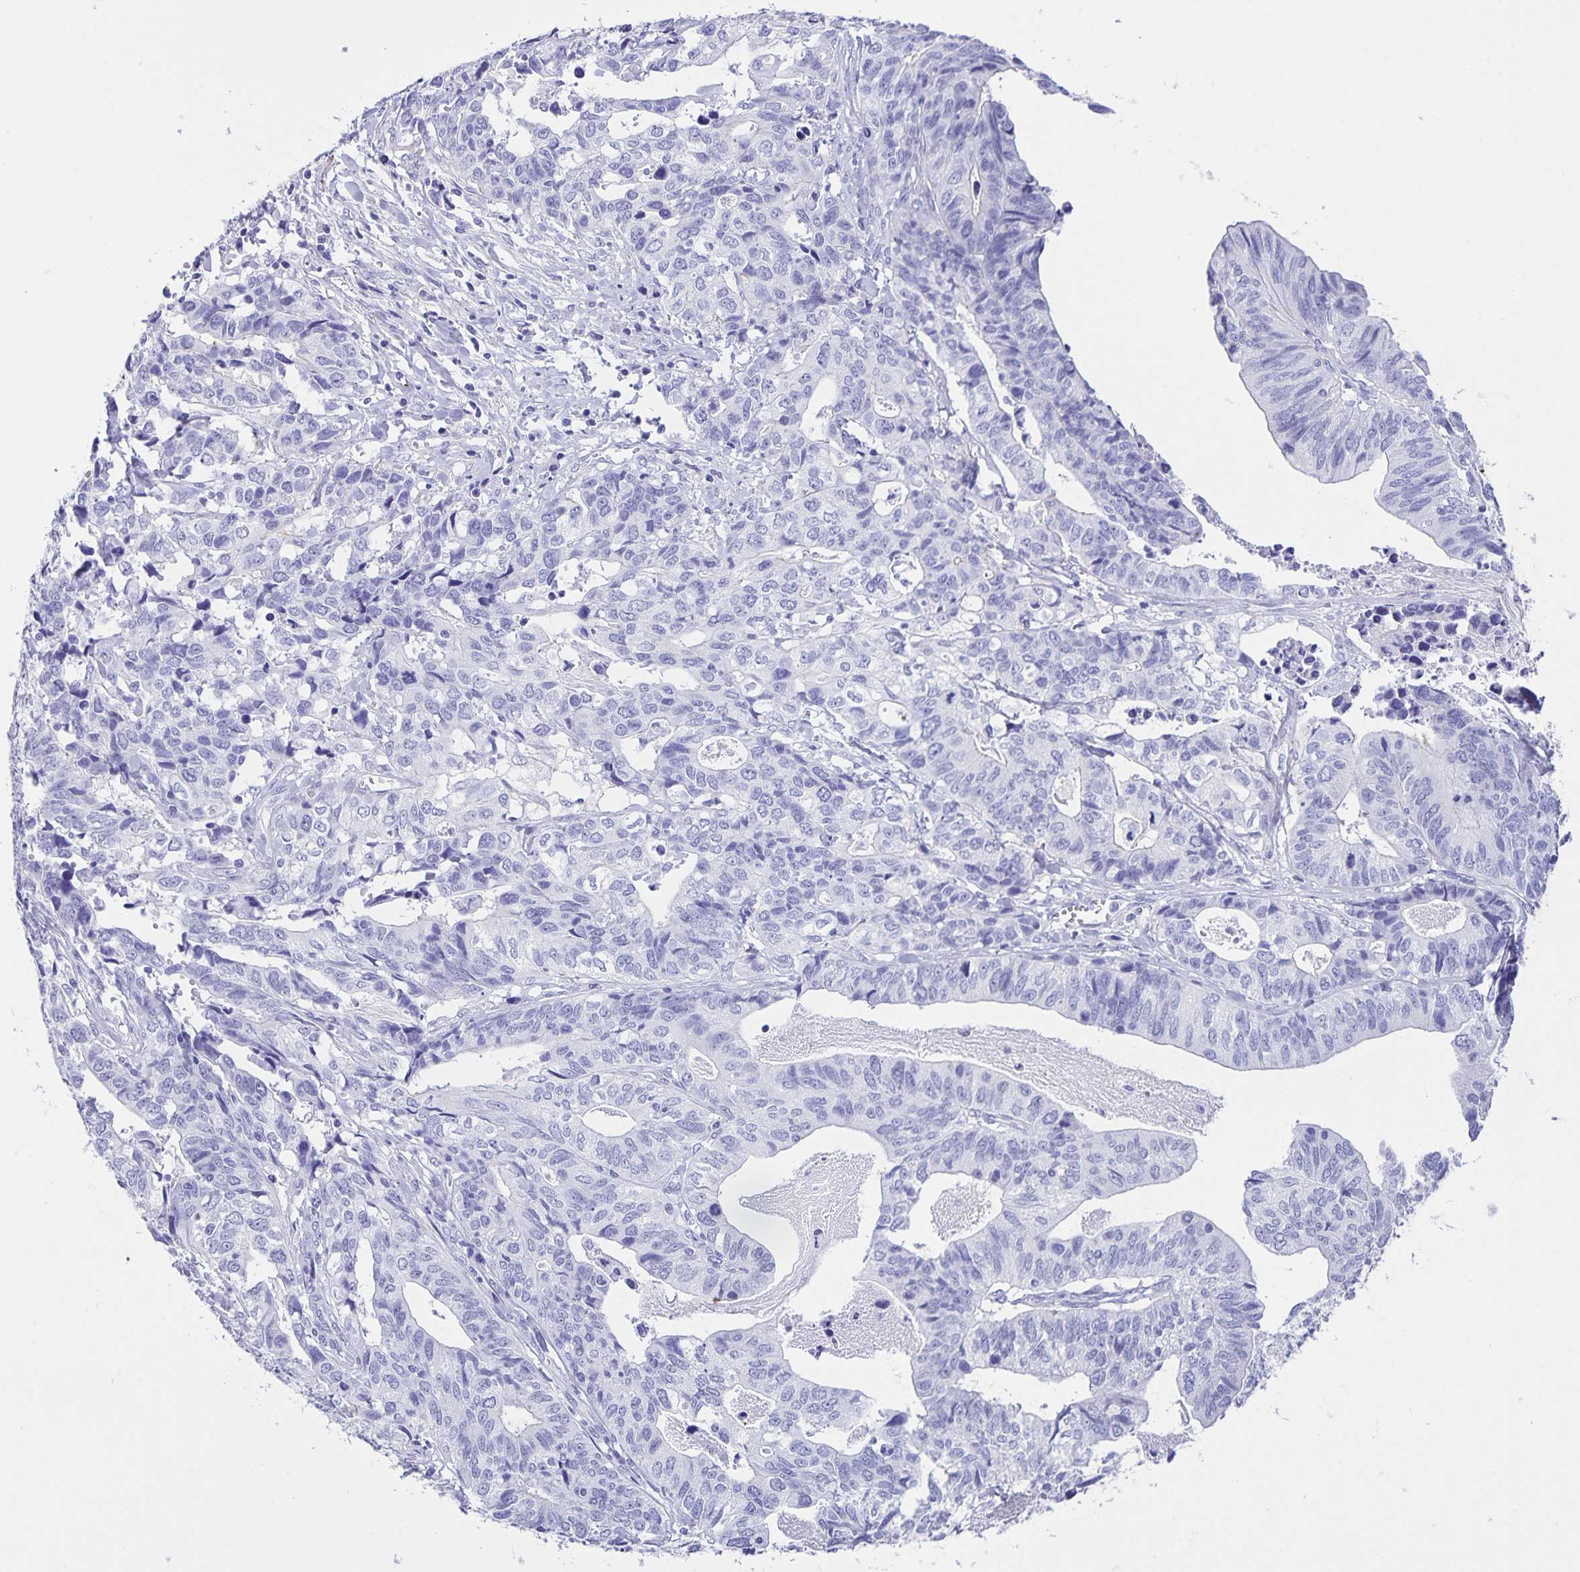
{"staining": {"intensity": "negative", "quantity": "none", "location": "none"}, "tissue": "stomach cancer", "cell_type": "Tumor cells", "image_type": "cancer", "snomed": [{"axis": "morphology", "description": "Adenocarcinoma, NOS"}, {"axis": "topography", "description": "Stomach, upper"}], "caption": "This histopathology image is of stomach cancer stained with immunohistochemistry (IHC) to label a protein in brown with the nuclei are counter-stained blue. There is no staining in tumor cells.", "gene": "UBQLN3", "patient": {"sex": "female", "age": 67}}